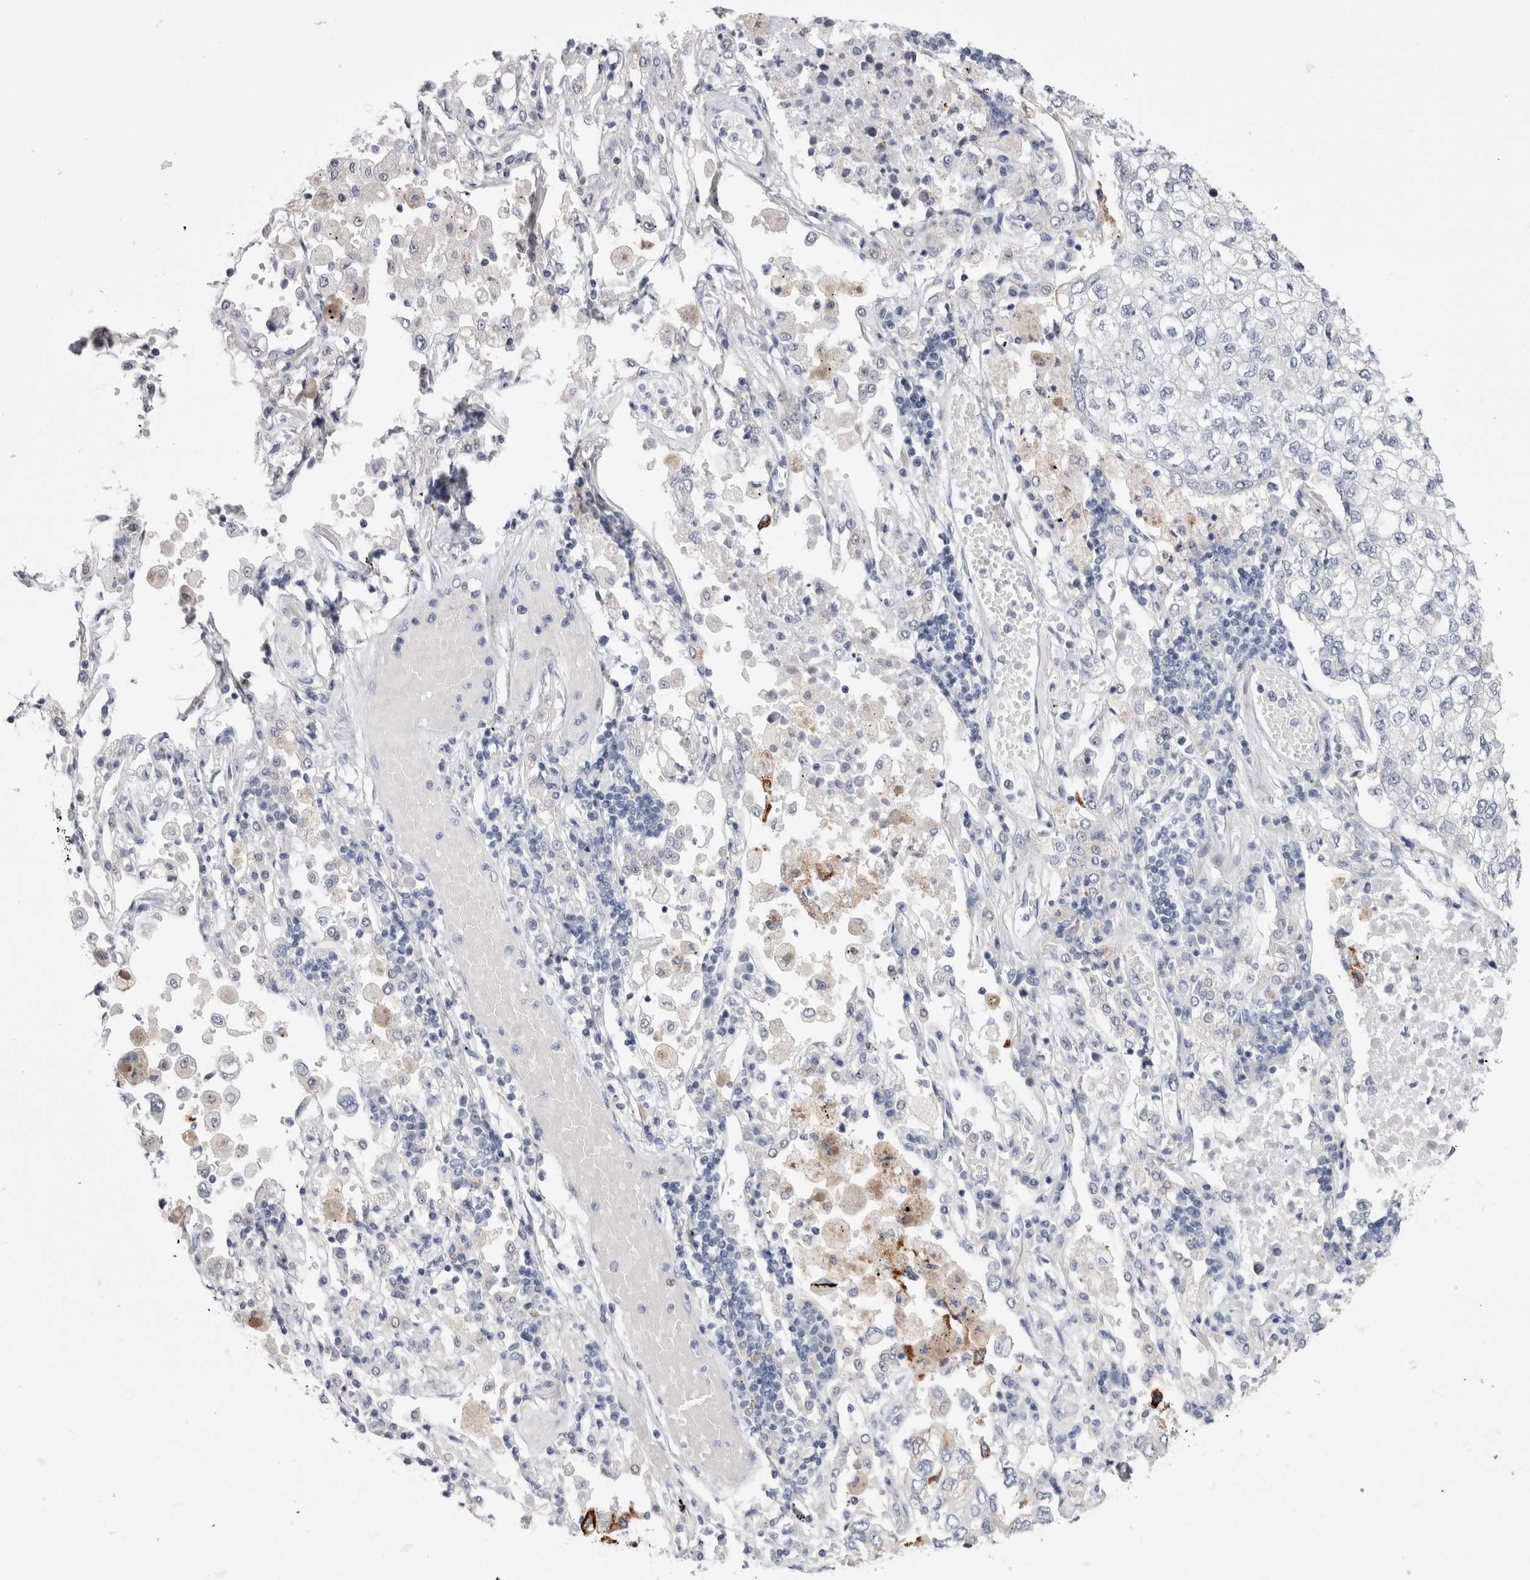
{"staining": {"intensity": "negative", "quantity": "none", "location": "none"}, "tissue": "lung cancer", "cell_type": "Tumor cells", "image_type": "cancer", "snomed": [{"axis": "morphology", "description": "Adenocarcinoma, NOS"}, {"axis": "topography", "description": "Lung"}], "caption": "A high-resolution histopathology image shows immunohistochemistry staining of adenocarcinoma (lung), which displays no significant positivity in tumor cells.", "gene": "PWP2", "patient": {"sex": "male", "age": 63}}